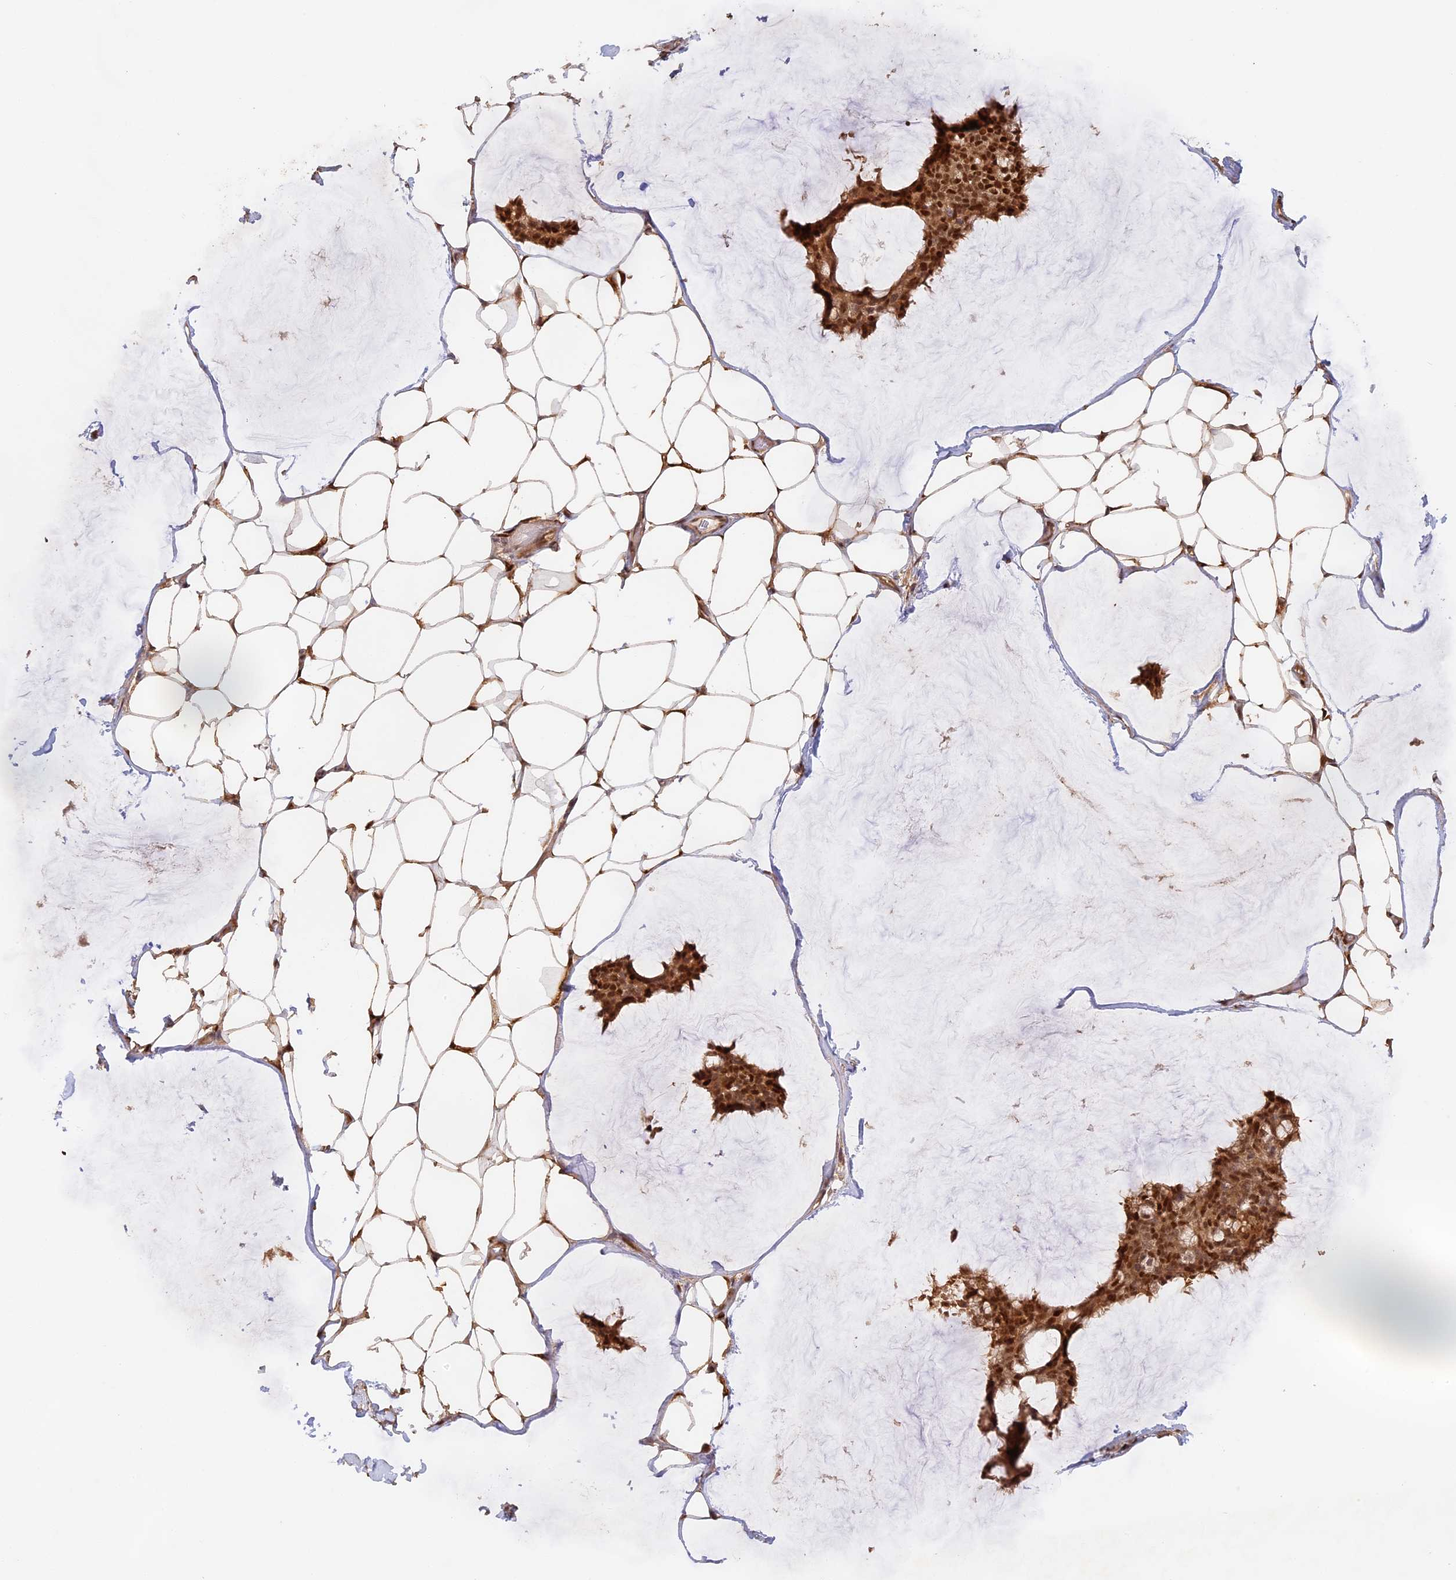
{"staining": {"intensity": "moderate", "quantity": ">75%", "location": "cytoplasmic/membranous,nuclear"}, "tissue": "breast cancer", "cell_type": "Tumor cells", "image_type": "cancer", "snomed": [{"axis": "morphology", "description": "Duct carcinoma"}, {"axis": "topography", "description": "Breast"}], "caption": "There is medium levels of moderate cytoplasmic/membranous and nuclear staining in tumor cells of breast cancer, as demonstrated by immunohistochemical staining (brown color).", "gene": "MYBL2", "patient": {"sex": "female", "age": 93}}